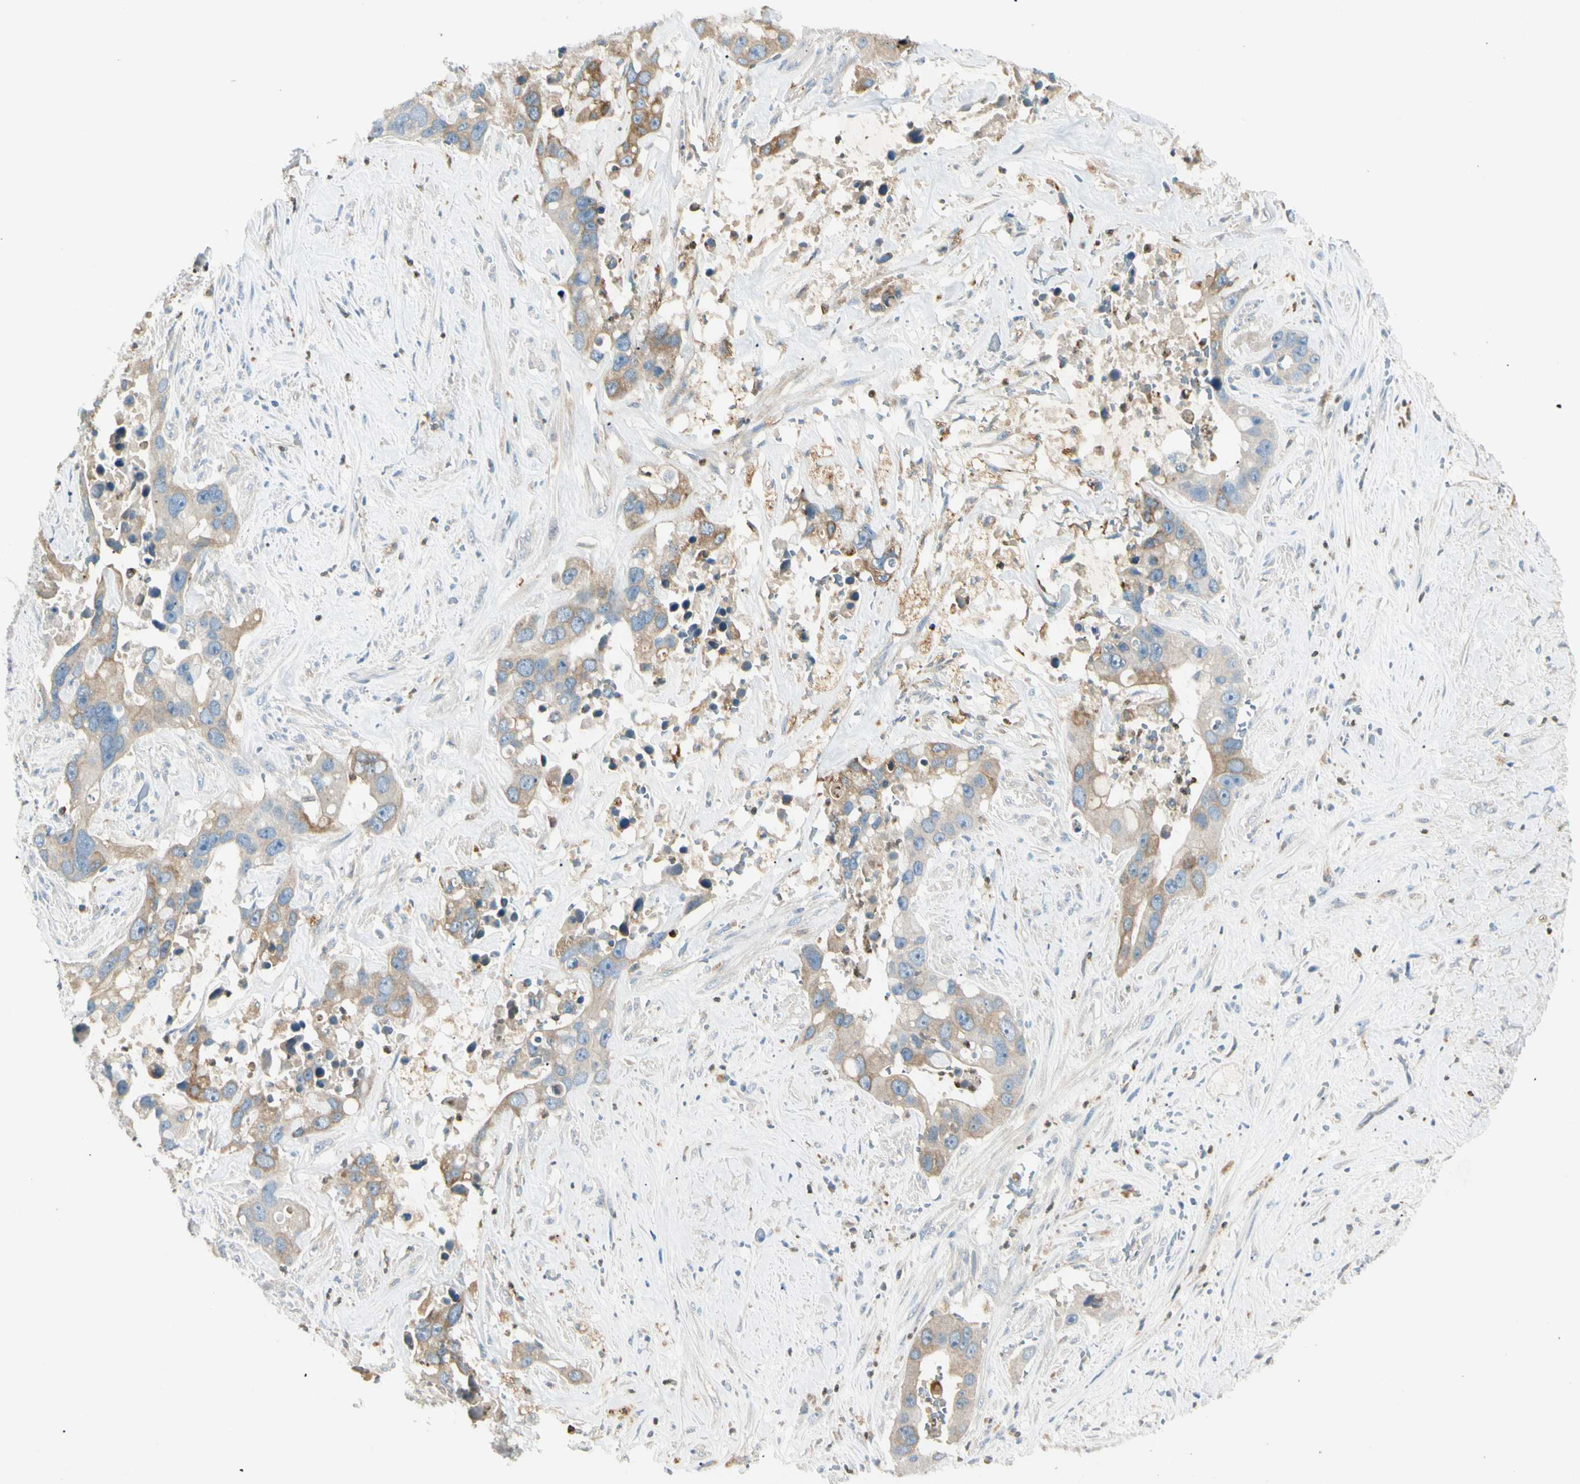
{"staining": {"intensity": "weak", "quantity": "25%-75%", "location": "cytoplasmic/membranous"}, "tissue": "liver cancer", "cell_type": "Tumor cells", "image_type": "cancer", "snomed": [{"axis": "morphology", "description": "Cholangiocarcinoma"}, {"axis": "topography", "description": "Liver"}], "caption": "A brown stain shows weak cytoplasmic/membranous expression of a protein in human cholangiocarcinoma (liver) tumor cells. Ihc stains the protein of interest in brown and the nuclei are stained blue.", "gene": "LPCAT2", "patient": {"sex": "female", "age": 65}}